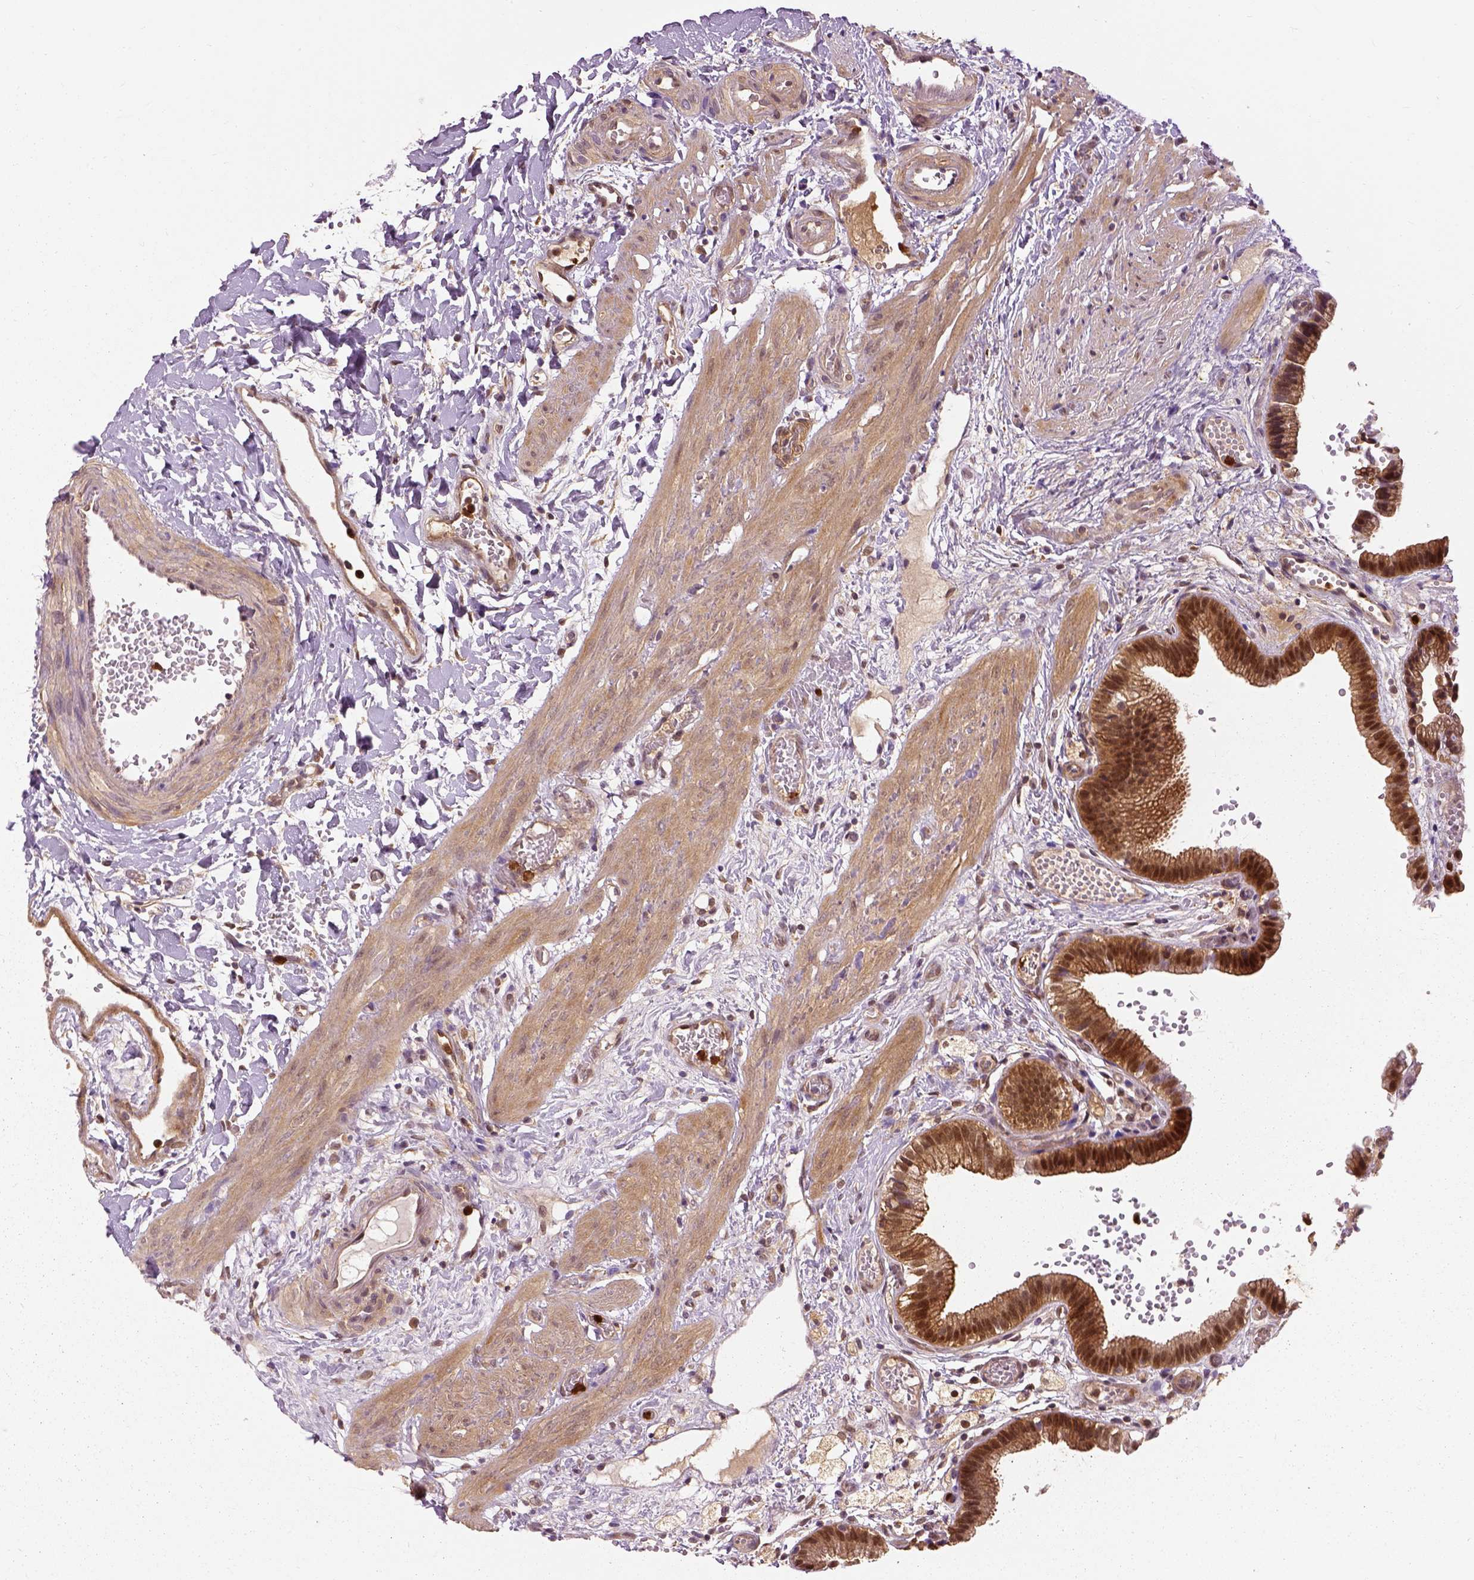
{"staining": {"intensity": "strong", "quantity": ">75%", "location": "cytoplasmic/membranous"}, "tissue": "gallbladder", "cell_type": "Glandular cells", "image_type": "normal", "snomed": [{"axis": "morphology", "description": "Normal tissue, NOS"}, {"axis": "topography", "description": "Gallbladder"}], "caption": "This is a micrograph of immunohistochemistry (IHC) staining of unremarkable gallbladder, which shows strong expression in the cytoplasmic/membranous of glandular cells.", "gene": "GPI", "patient": {"sex": "female", "age": 24}}